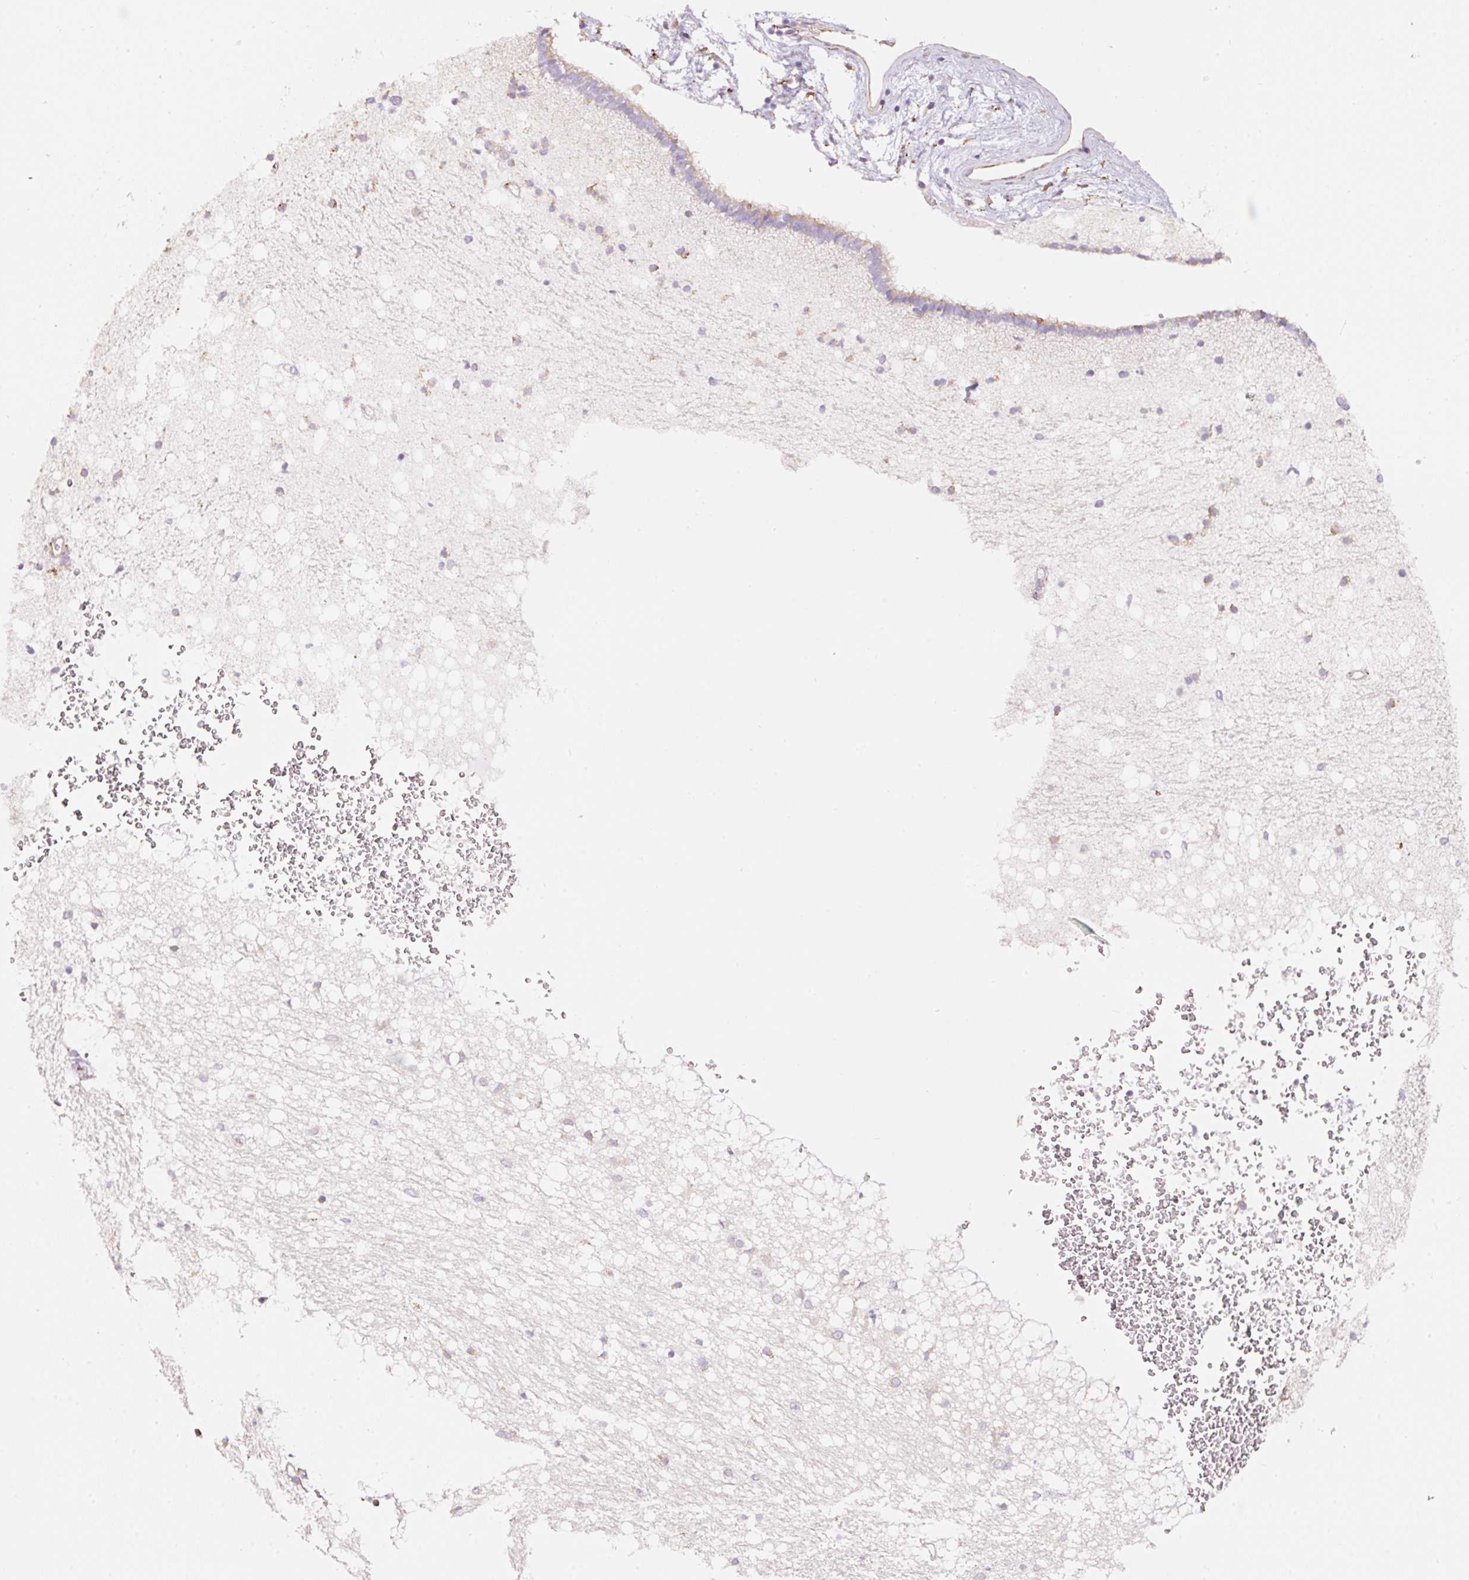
{"staining": {"intensity": "weak", "quantity": "25%-75%", "location": "cytoplasmic/membranous"}, "tissue": "caudate", "cell_type": "Glial cells", "image_type": "normal", "snomed": [{"axis": "morphology", "description": "Normal tissue, NOS"}, {"axis": "topography", "description": "Lateral ventricle wall"}], "caption": "Caudate stained with a brown dye shows weak cytoplasmic/membranous positive staining in approximately 25%-75% of glial cells.", "gene": "GCG", "patient": {"sex": "male", "age": 37}}